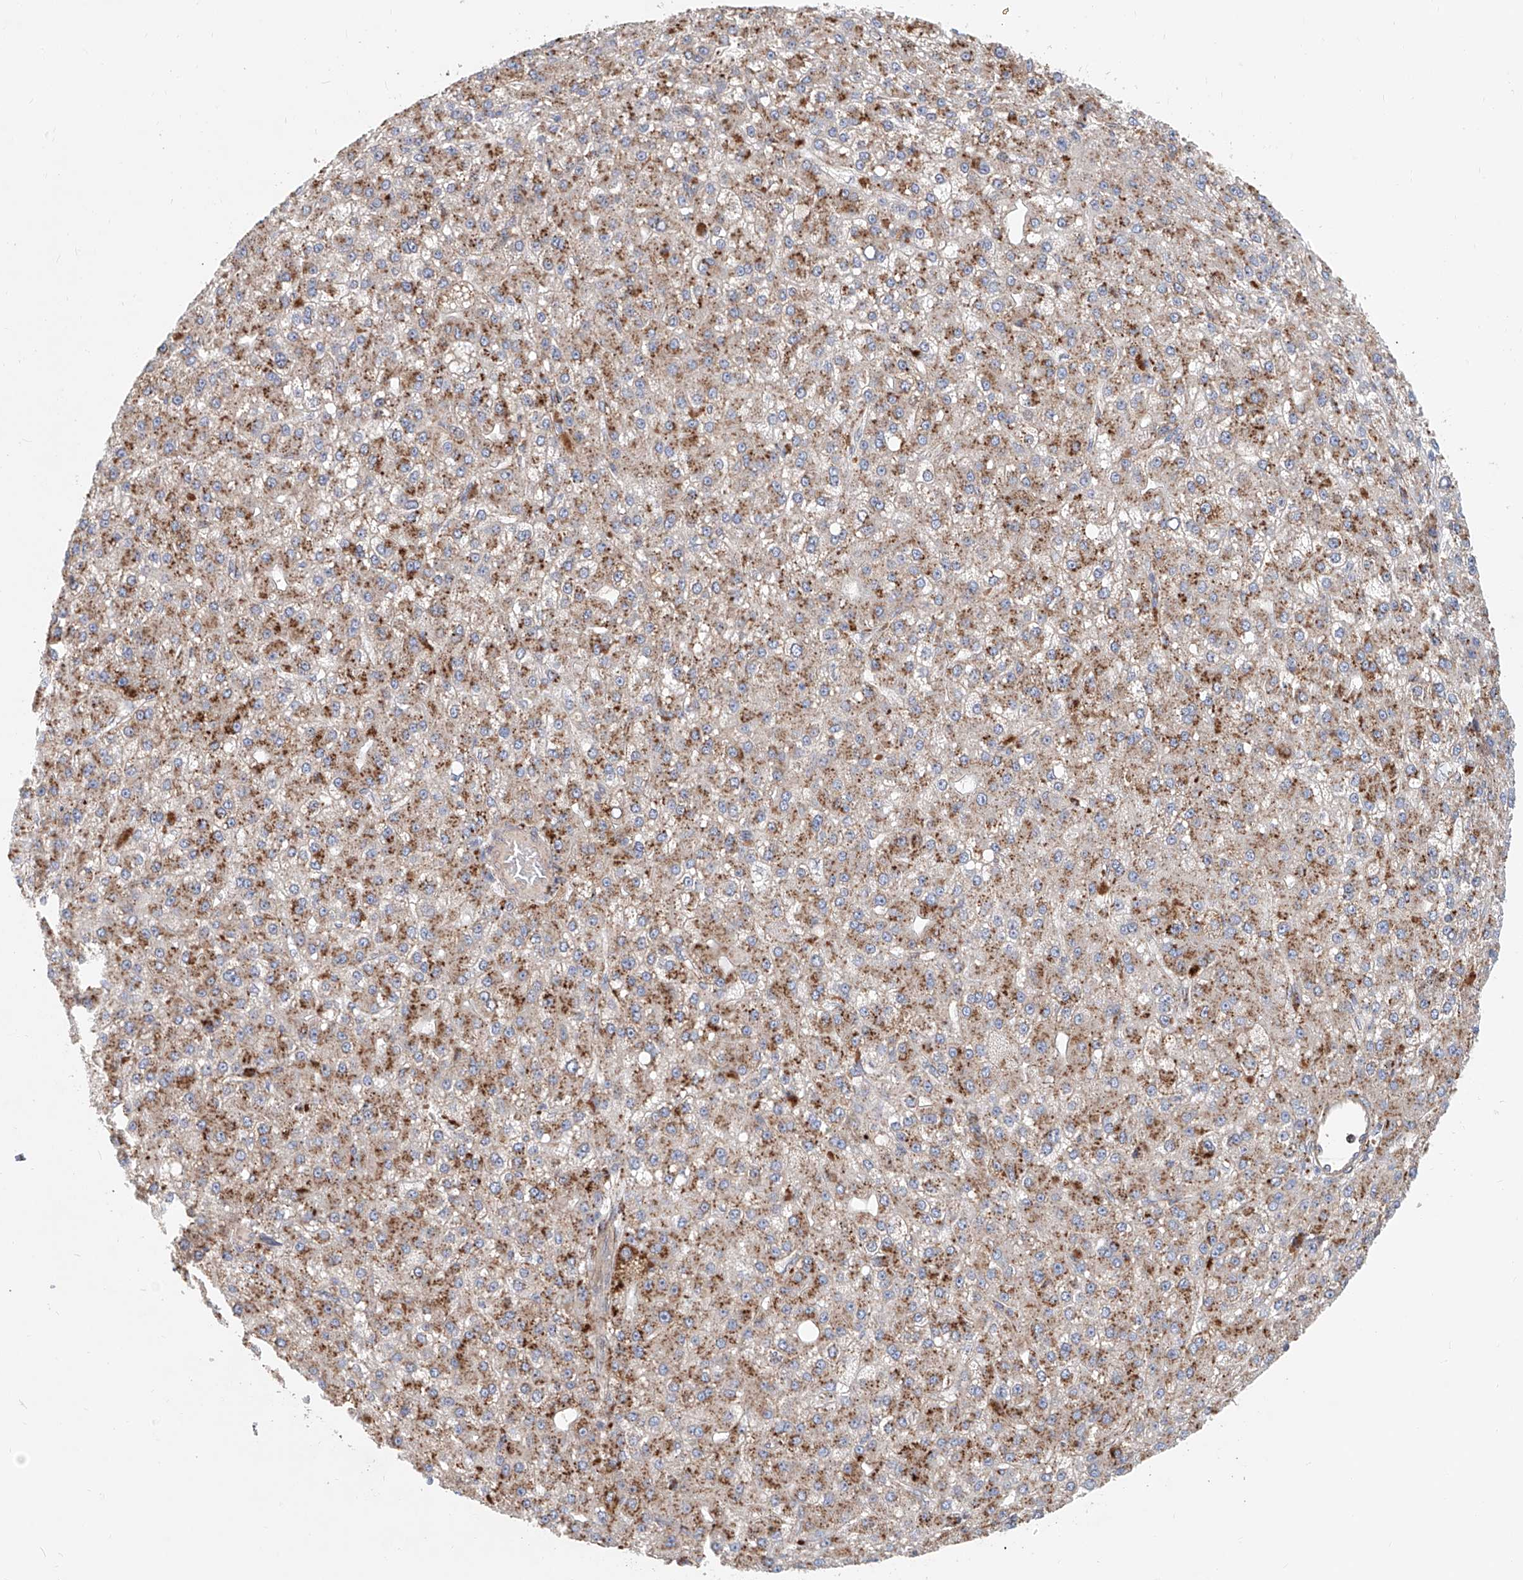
{"staining": {"intensity": "moderate", "quantity": ">75%", "location": "cytoplasmic/membranous"}, "tissue": "liver cancer", "cell_type": "Tumor cells", "image_type": "cancer", "snomed": [{"axis": "morphology", "description": "Carcinoma, Hepatocellular, NOS"}, {"axis": "topography", "description": "Liver"}], "caption": "High-magnification brightfield microscopy of hepatocellular carcinoma (liver) stained with DAB (3,3'-diaminobenzidine) (brown) and counterstained with hematoxylin (blue). tumor cells exhibit moderate cytoplasmic/membranous positivity is present in approximately>75% of cells.", "gene": "HGSNAT", "patient": {"sex": "male", "age": 67}}